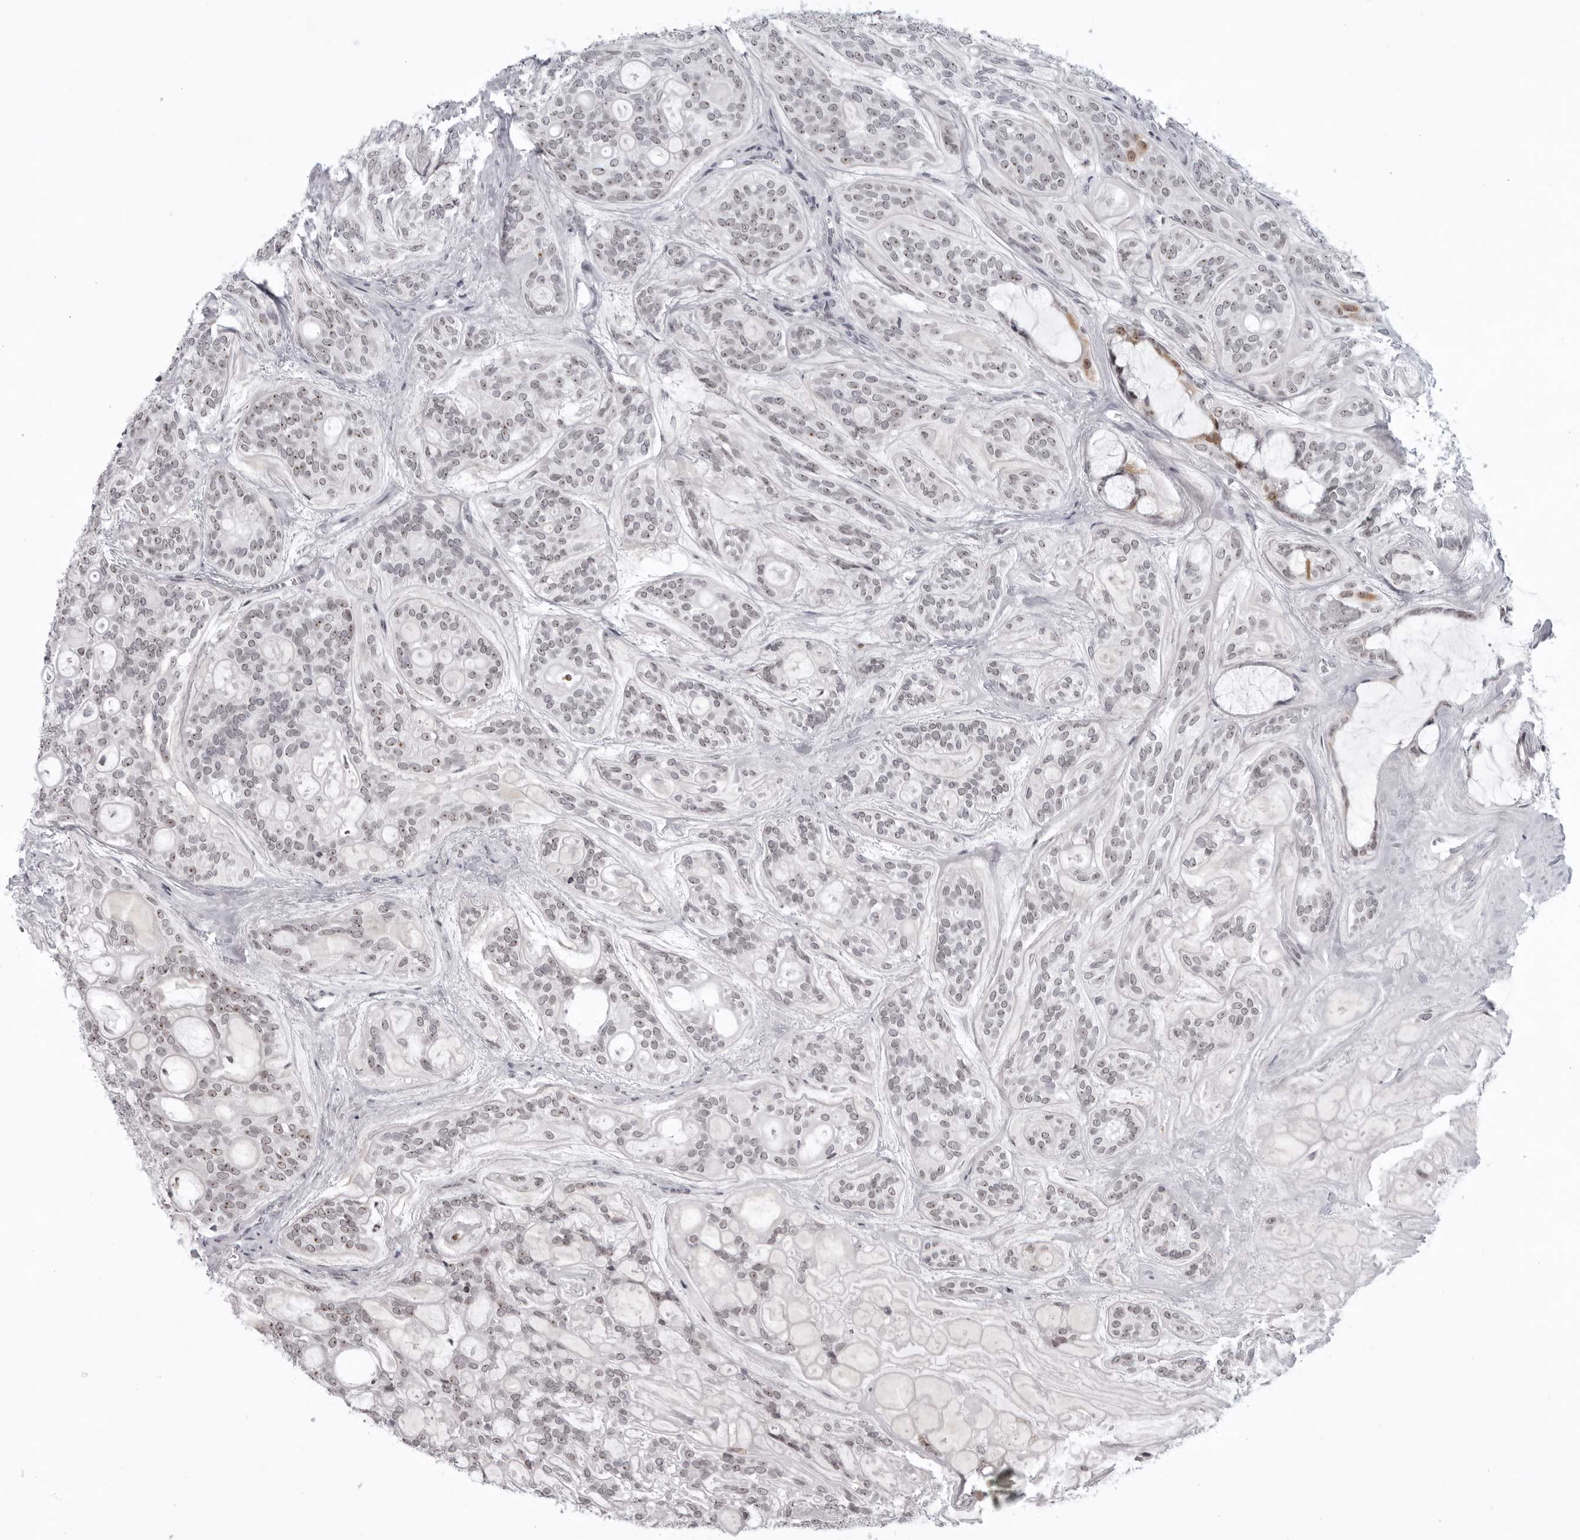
{"staining": {"intensity": "moderate", "quantity": ">75%", "location": "nuclear"}, "tissue": "head and neck cancer", "cell_type": "Tumor cells", "image_type": "cancer", "snomed": [{"axis": "morphology", "description": "Adenocarcinoma, NOS"}, {"axis": "topography", "description": "Head-Neck"}], "caption": "IHC of human adenocarcinoma (head and neck) shows medium levels of moderate nuclear positivity in approximately >75% of tumor cells.", "gene": "EXOSC10", "patient": {"sex": "male", "age": 66}}